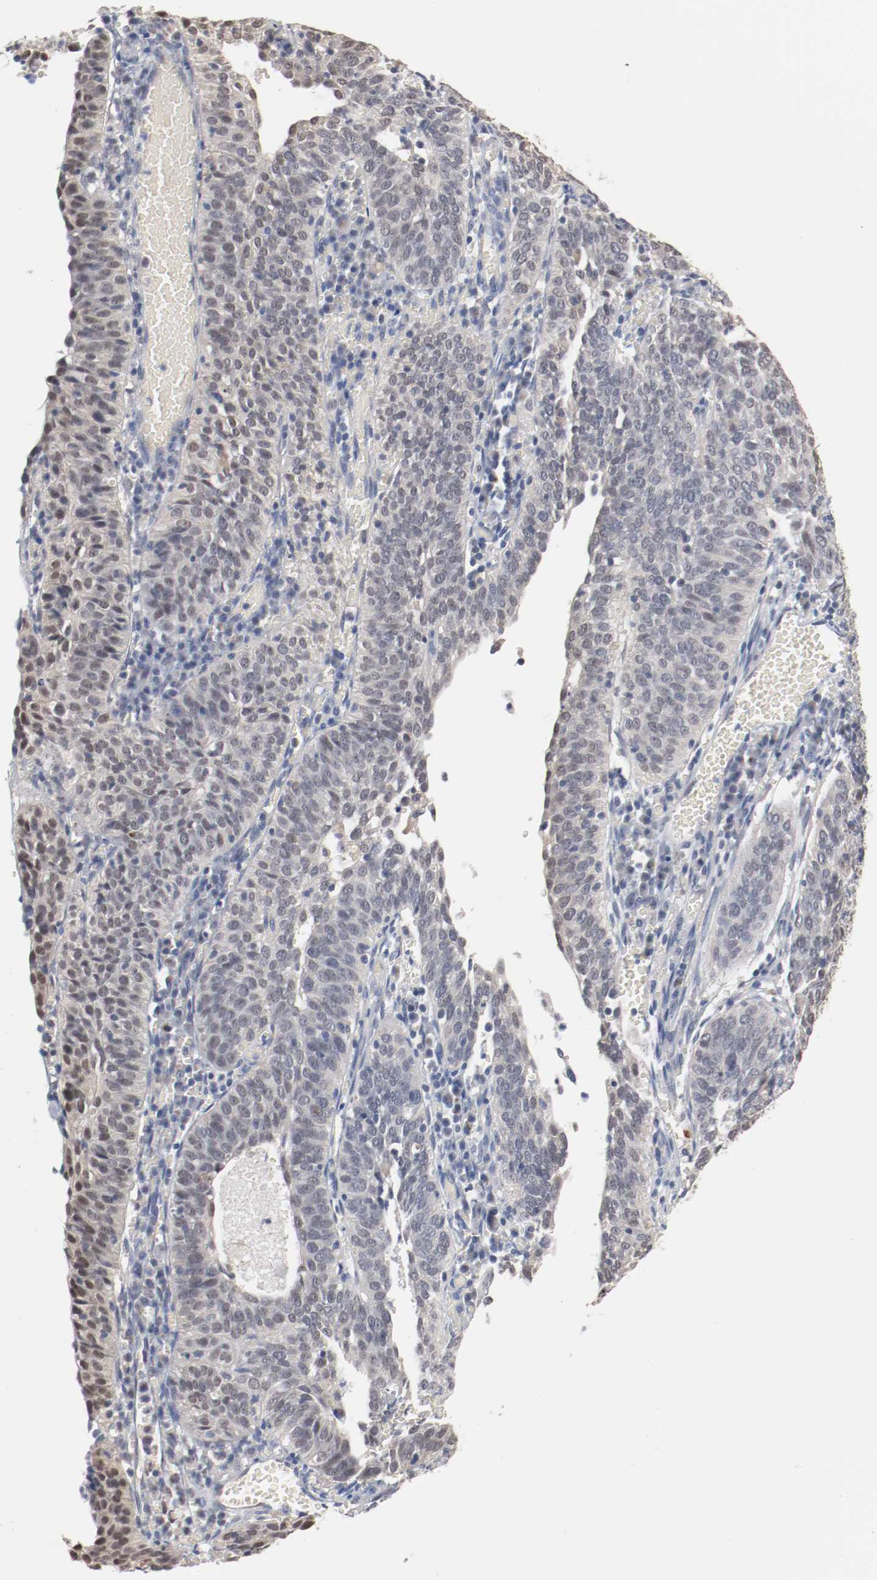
{"staining": {"intensity": "negative", "quantity": "none", "location": "none"}, "tissue": "cervical cancer", "cell_type": "Tumor cells", "image_type": "cancer", "snomed": [{"axis": "morphology", "description": "Squamous cell carcinoma, NOS"}, {"axis": "topography", "description": "Cervix"}], "caption": "Immunohistochemistry of cervical cancer exhibits no positivity in tumor cells. (DAB (3,3'-diaminobenzidine) IHC, high magnification).", "gene": "ERICH1", "patient": {"sex": "female", "age": 39}}